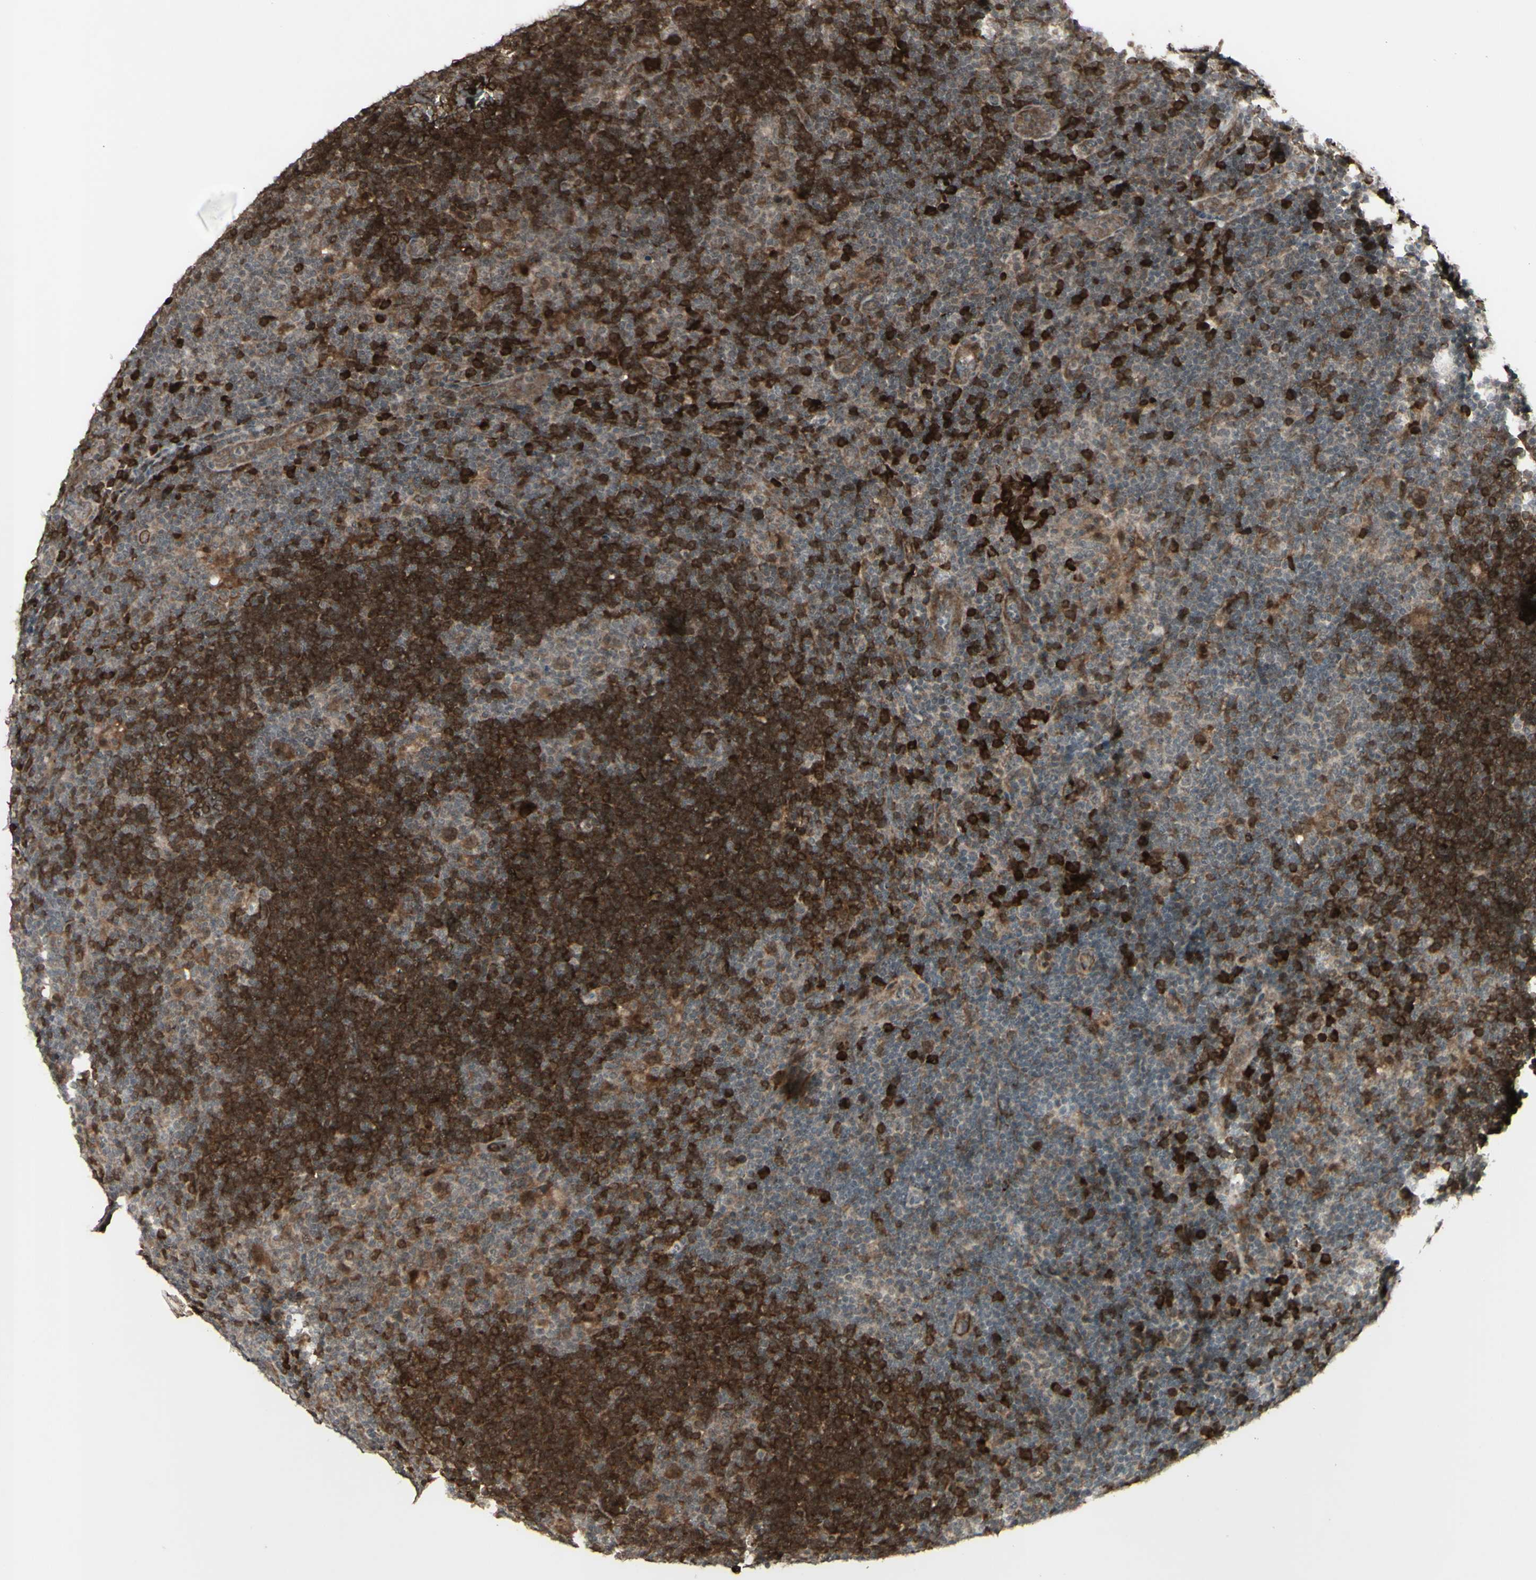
{"staining": {"intensity": "strong", "quantity": "25%-75%", "location": "cytoplasmic/membranous,nuclear"}, "tissue": "lymphoma", "cell_type": "Tumor cells", "image_type": "cancer", "snomed": [{"axis": "morphology", "description": "Hodgkin's disease, NOS"}, {"axis": "topography", "description": "Lymph node"}], "caption": "Human Hodgkin's disease stained with a protein marker shows strong staining in tumor cells.", "gene": "BLNK", "patient": {"sex": "female", "age": 57}}